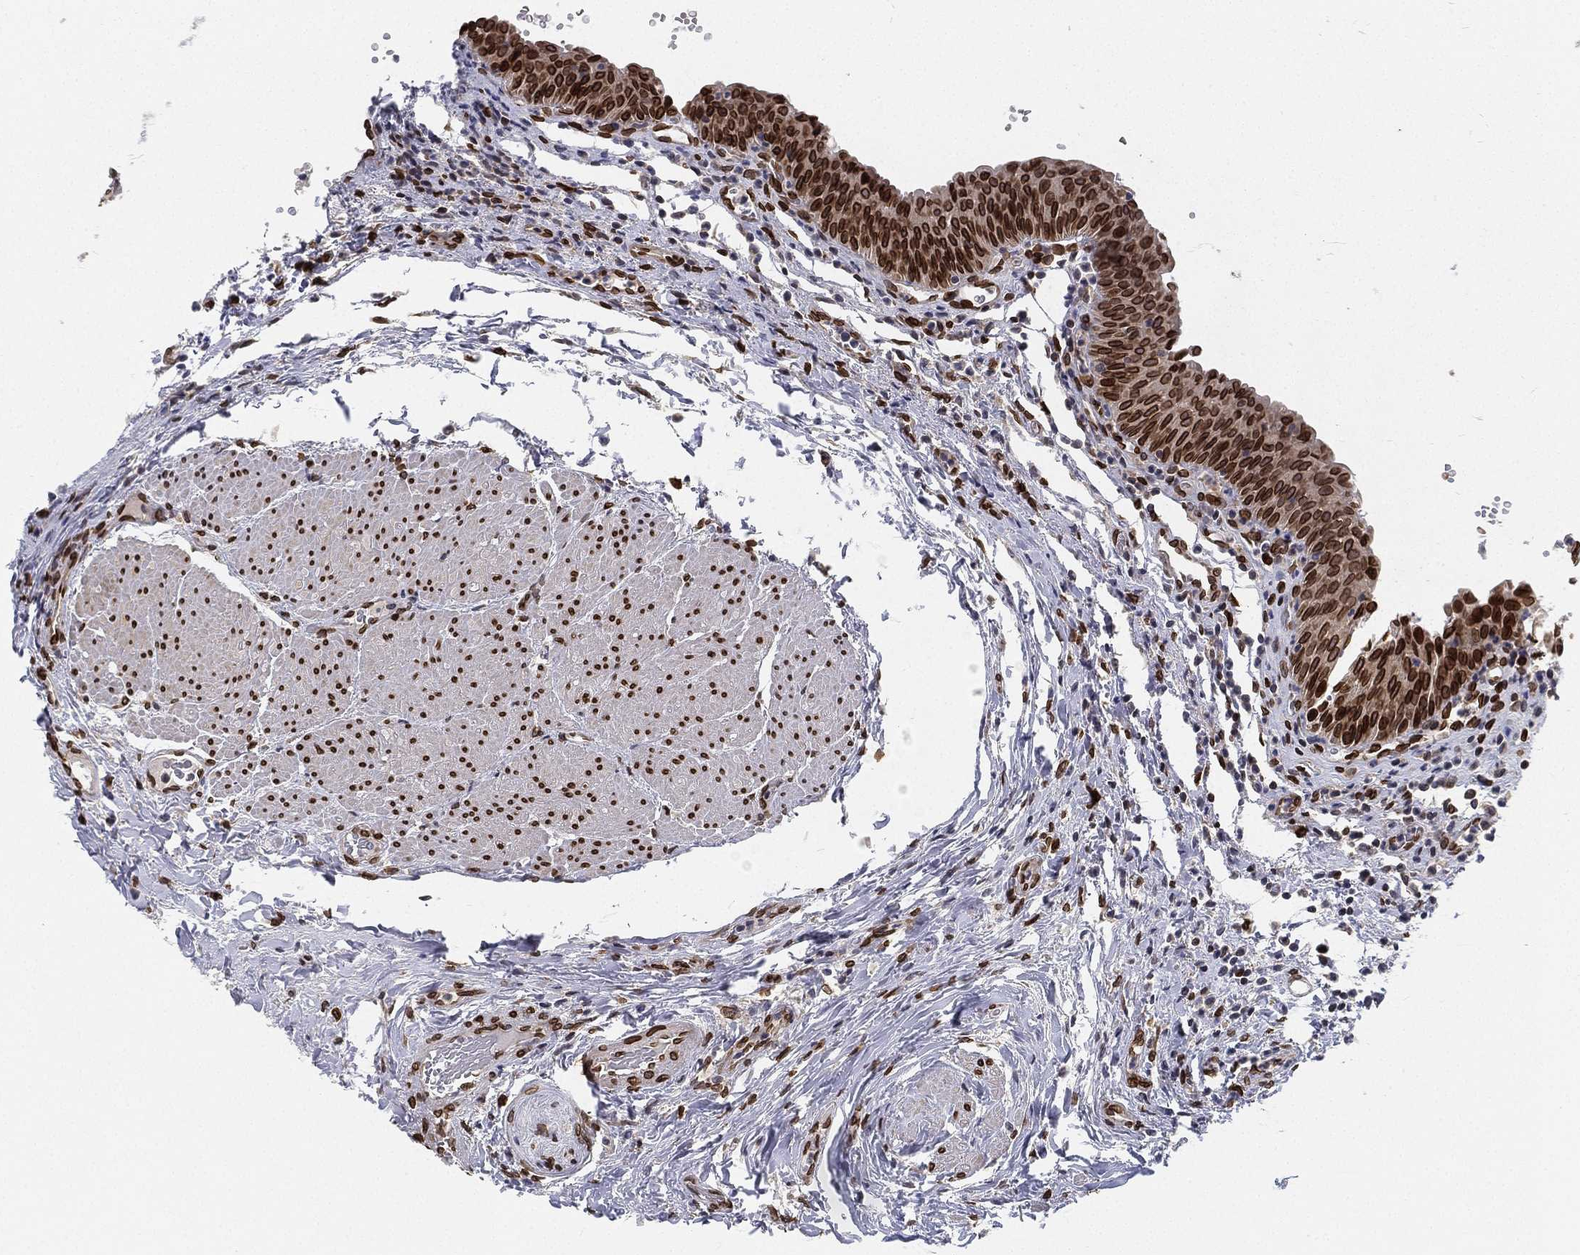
{"staining": {"intensity": "strong", "quantity": ">75%", "location": "cytoplasmic/membranous,nuclear"}, "tissue": "urinary bladder", "cell_type": "Urothelial cells", "image_type": "normal", "snomed": [{"axis": "morphology", "description": "Normal tissue, NOS"}, {"axis": "topography", "description": "Urinary bladder"}], "caption": "Protein expression analysis of unremarkable human urinary bladder reveals strong cytoplasmic/membranous,nuclear expression in approximately >75% of urothelial cells.", "gene": "PALB2", "patient": {"sex": "male", "age": 66}}